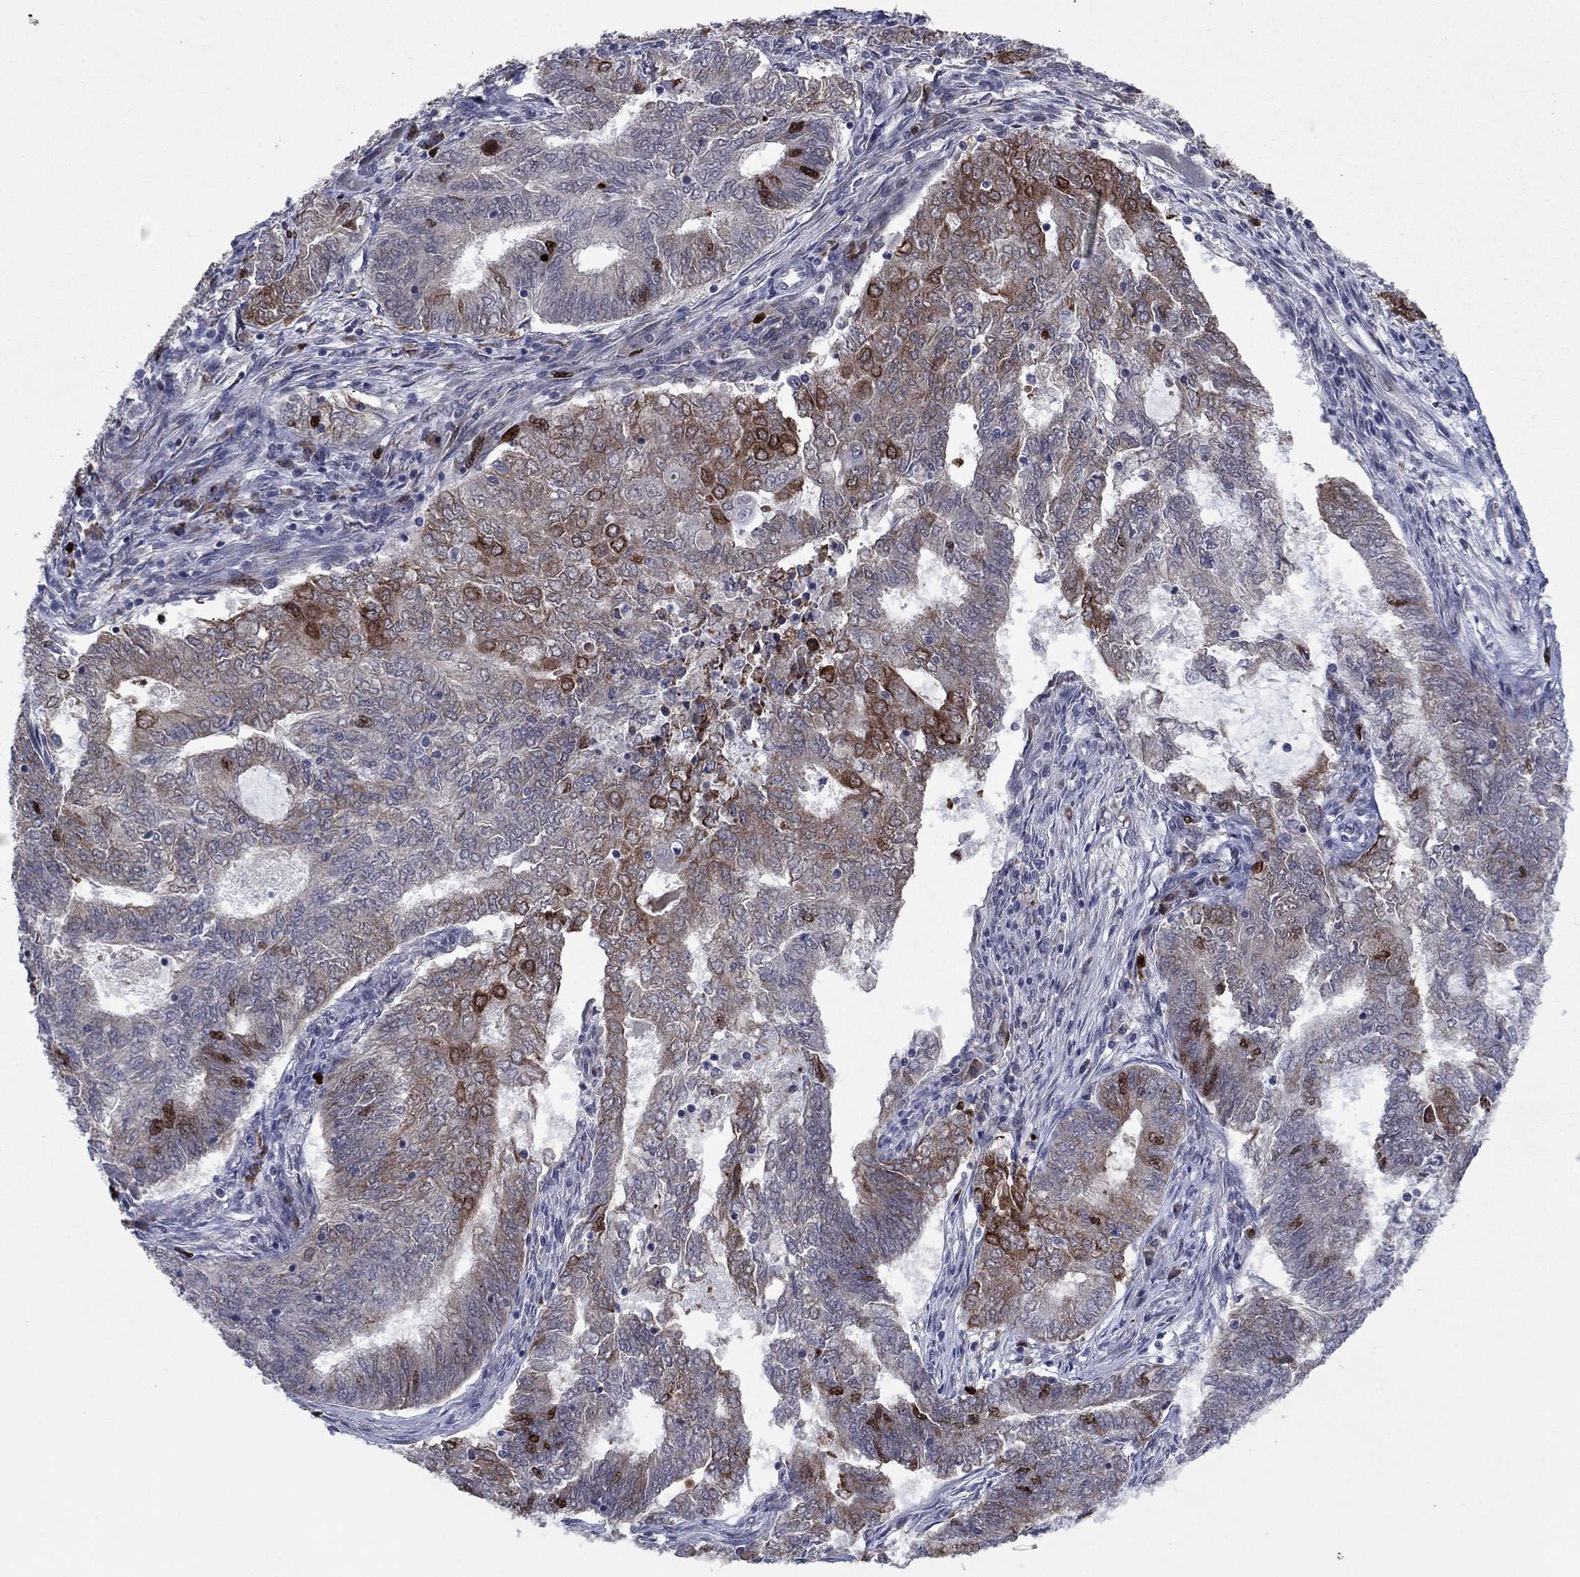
{"staining": {"intensity": "strong", "quantity": "<25%", "location": "cytoplasmic/membranous,nuclear"}, "tissue": "endometrial cancer", "cell_type": "Tumor cells", "image_type": "cancer", "snomed": [{"axis": "morphology", "description": "Adenocarcinoma, NOS"}, {"axis": "topography", "description": "Endometrium"}], "caption": "Endometrial adenocarcinoma tissue displays strong cytoplasmic/membranous and nuclear expression in approximately <25% of tumor cells, visualized by immunohistochemistry. The staining was performed using DAB (3,3'-diaminobenzidine), with brown indicating positive protein expression. Nuclei are stained blue with hematoxylin.", "gene": "CDCA5", "patient": {"sex": "female", "age": 62}}